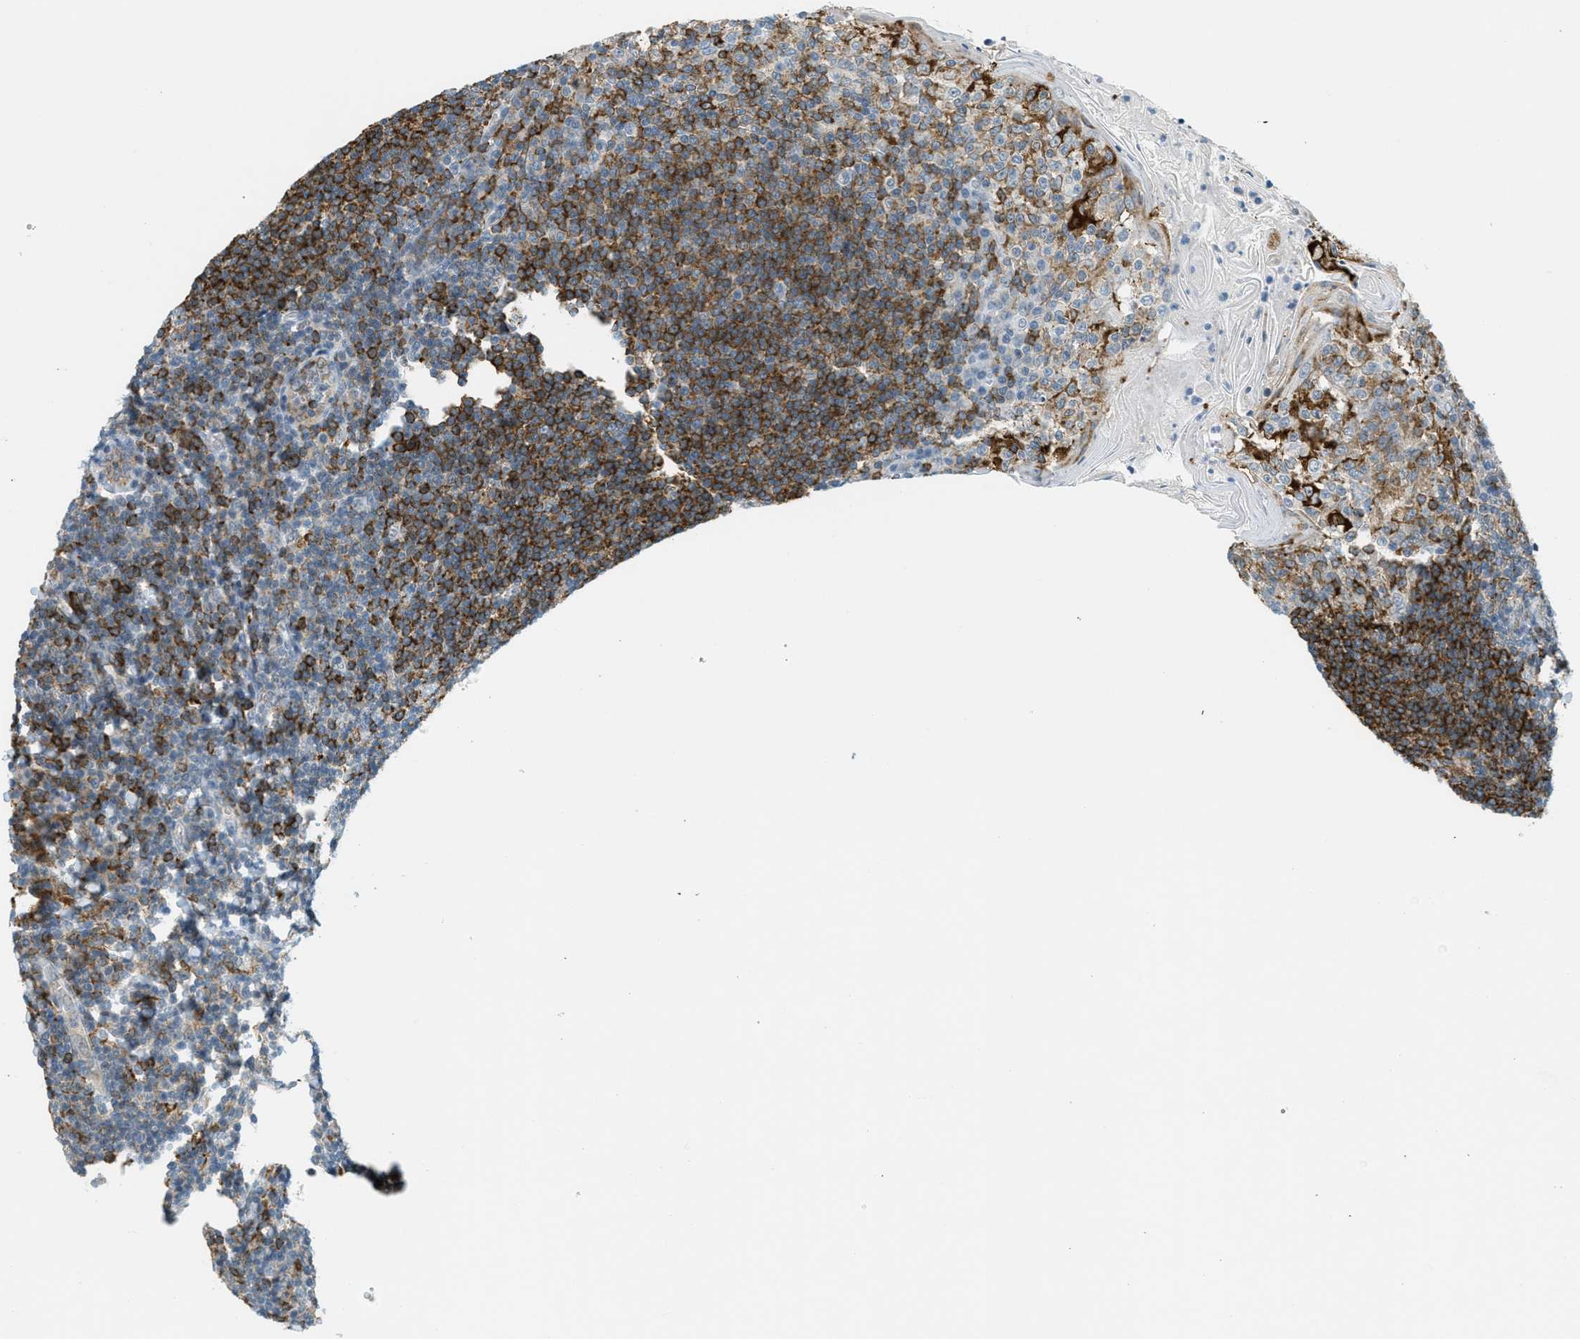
{"staining": {"intensity": "moderate", "quantity": ">75%", "location": "cytoplasmic/membranous"}, "tissue": "tonsil", "cell_type": "Germinal center cells", "image_type": "normal", "snomed": [{"axis": "morphology", "description": "Normal tissue, NOS"}, {"axis": "topography", "description": "Tonsil"}], "caption": "The photomicrograph shows a brown stain indicating the presence of a protein in the cytoplasmic/membranous of germinal center cells in tonsil. The staining is performed using DAB (3,3'-diaminobenzidine) brown chromogen to label protein expression. The nuclei are counter-stained blue using hematoxylin.", "gene": "FYN", "patient": {"sex": "male", "age": 31}}